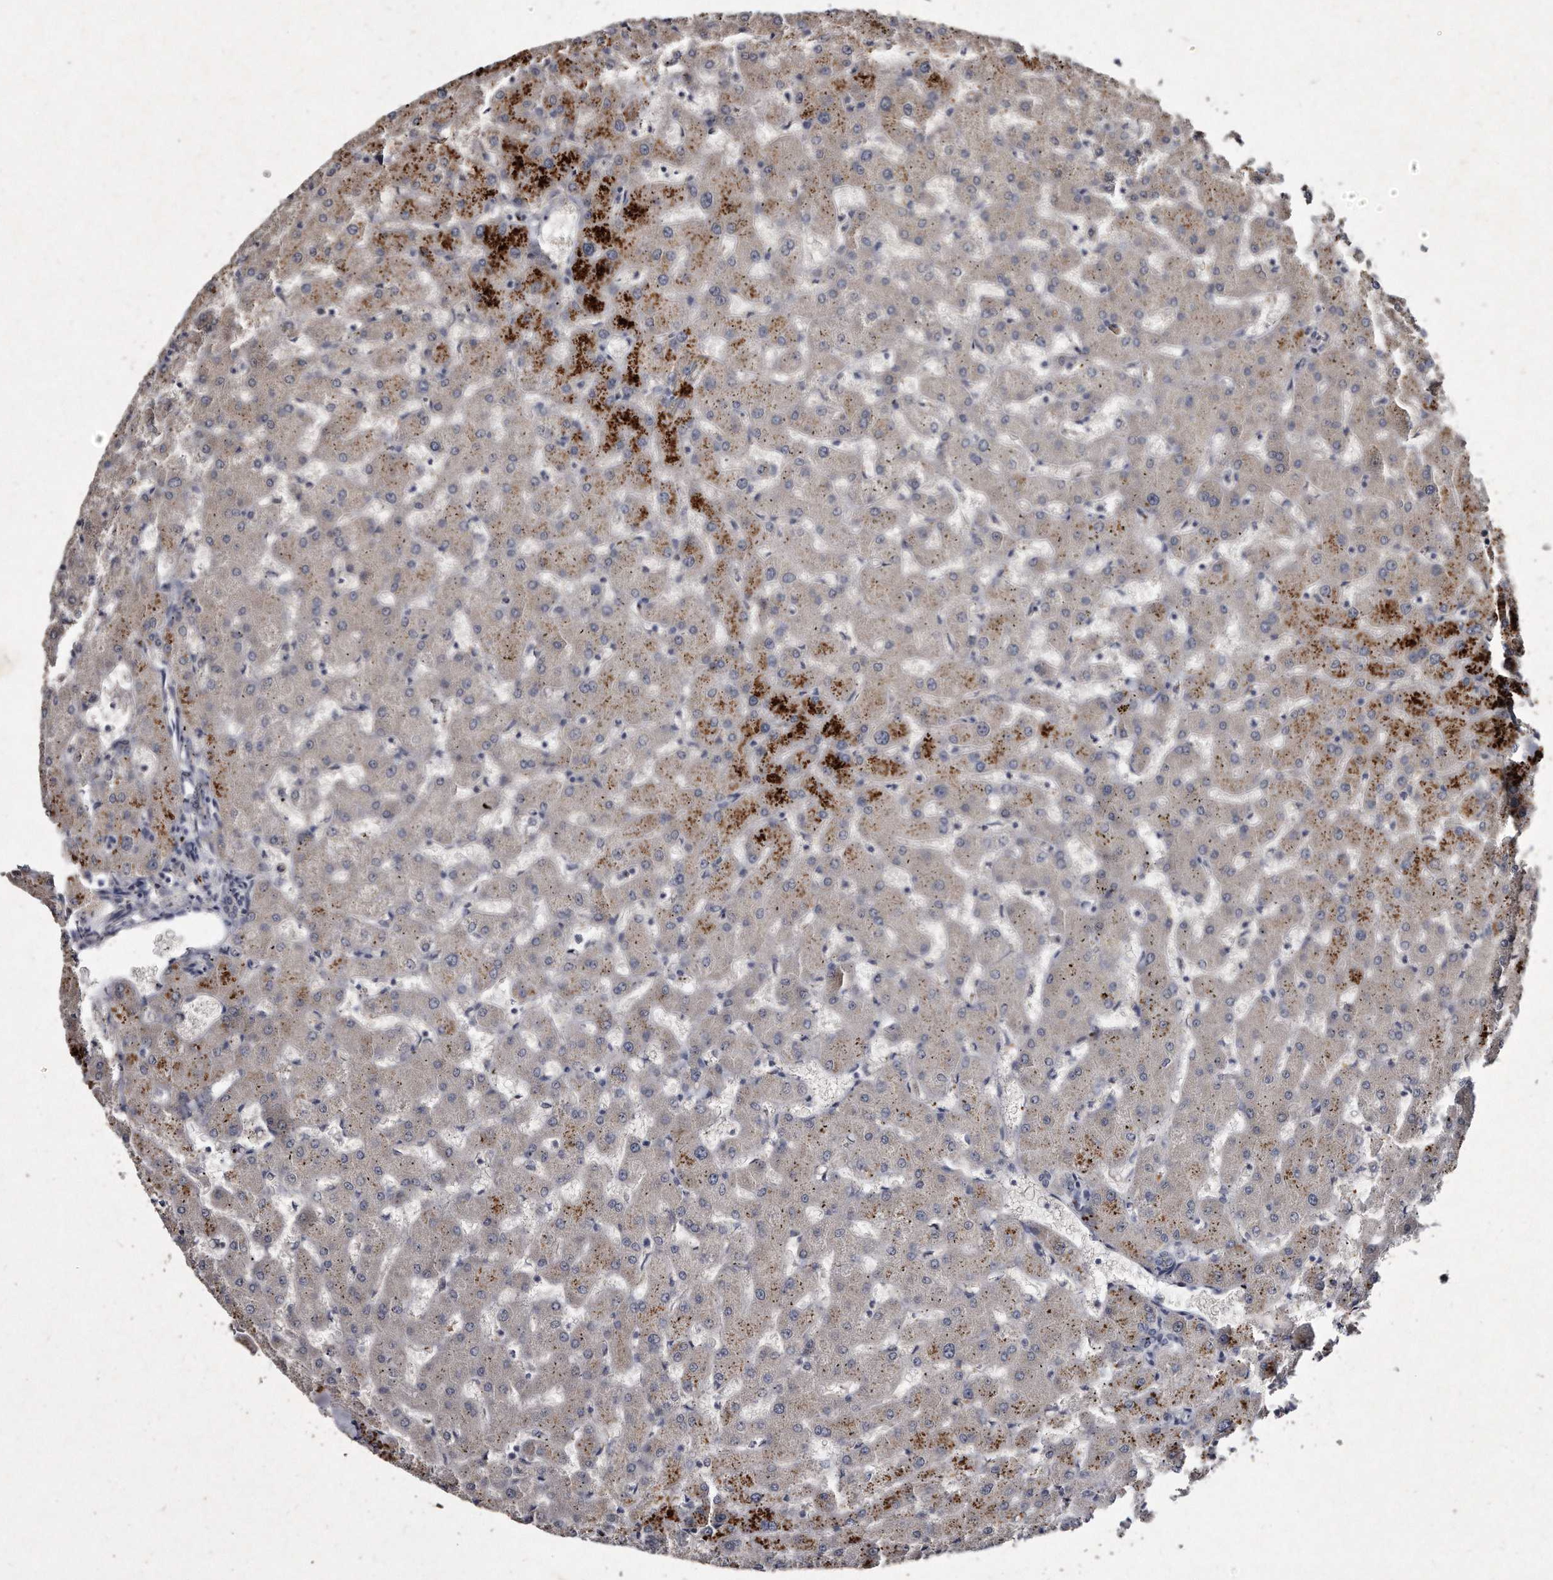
{"staining": {"intensity": "negative", "quantity": "none", "location": "none"}, "tissue": "liver", "cell_type": "Cholangiocytes", "image_type": "normal", "snomed": [{"axis": "morphology", "description": "Normal tissue, NOS"}, {"axis": "topography", "description": "Liver"}], "caption": "An immunohistochemistry (IHC) photomicrograph of unremarkable liver is shown. There is no staining in cholangiocytes of liver.", "gene": "KLHDC3", "patient": {"sex": "female", "age": 63}}